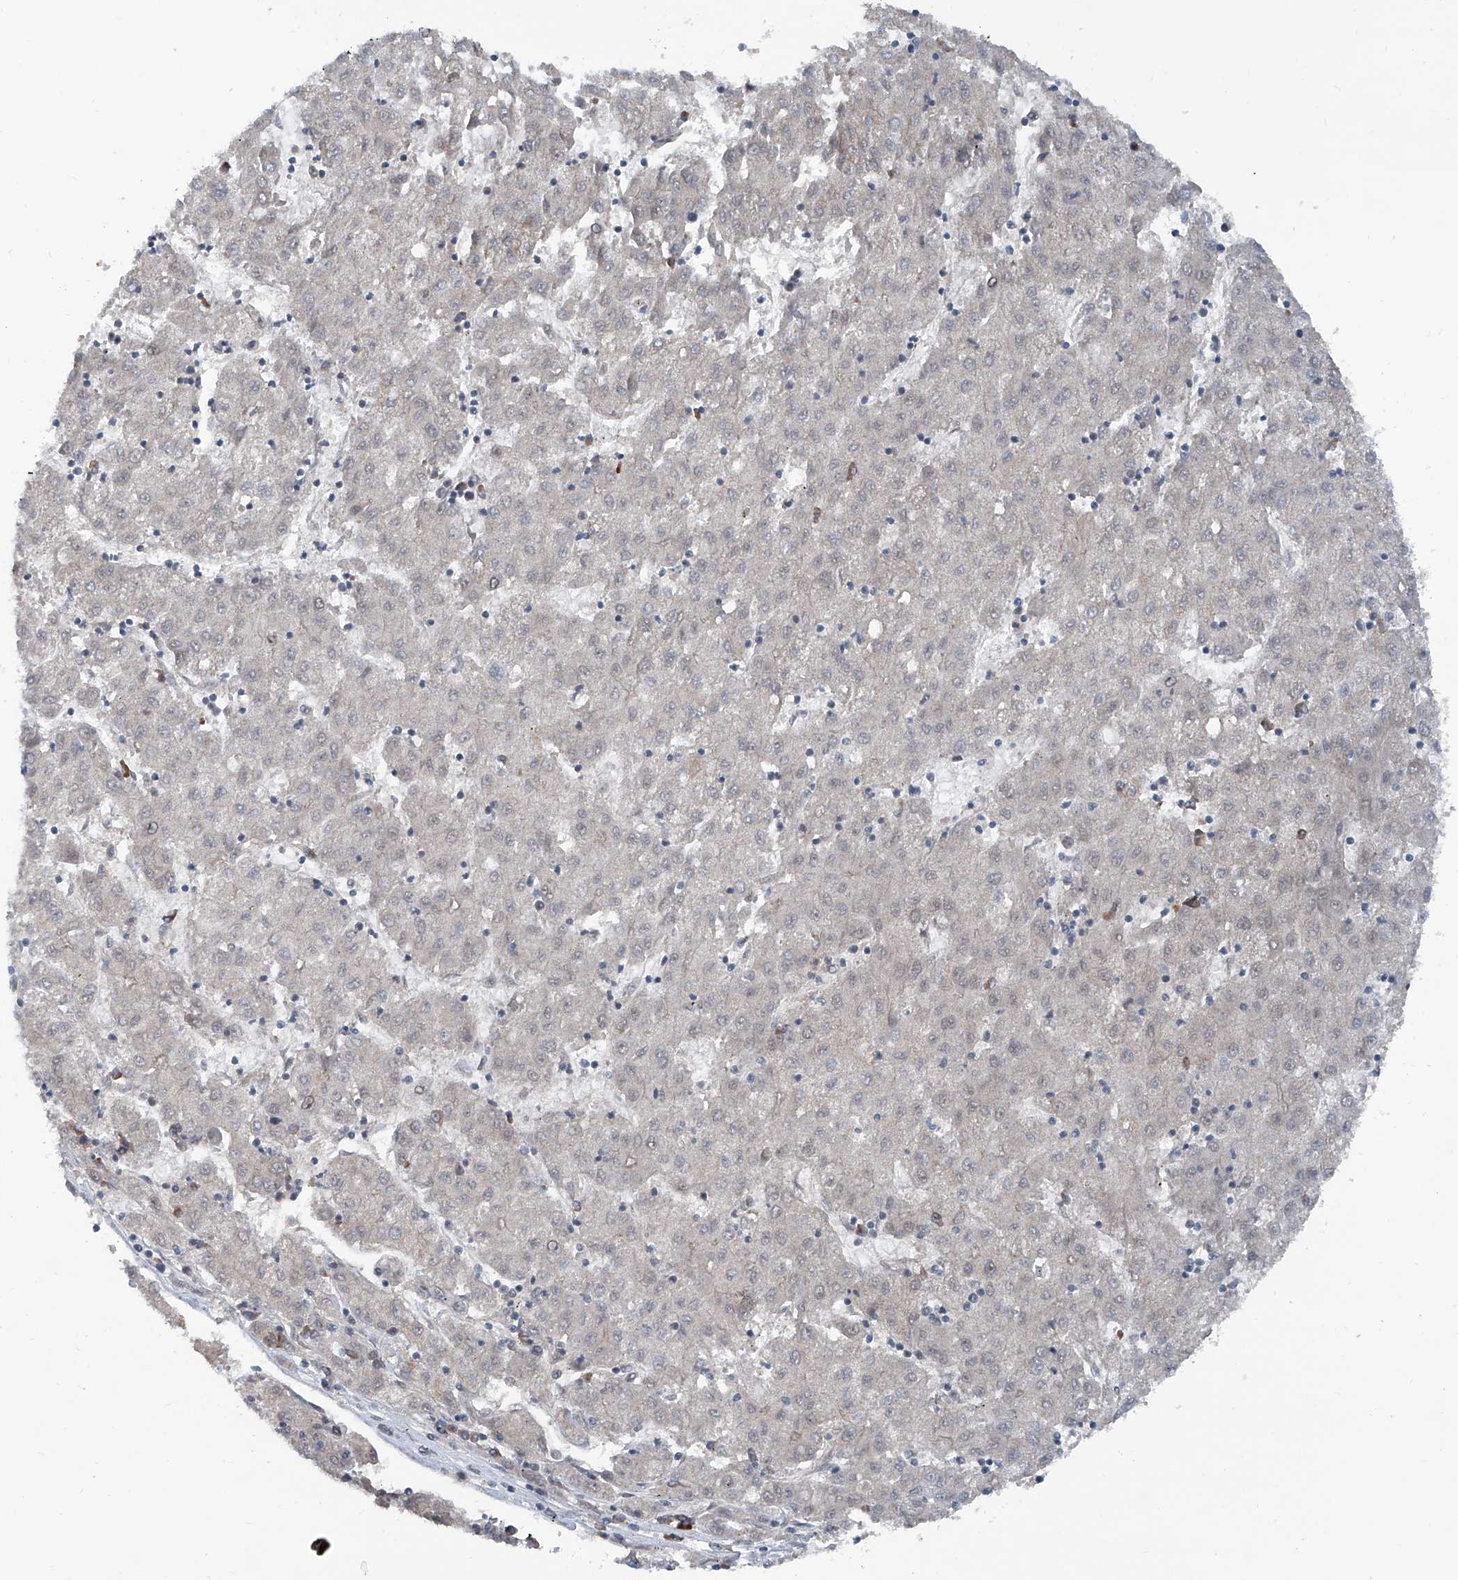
{"staining": {"intensity": "negative", "quantity": "none", "location": "none"}, "tissue": "liver cancer", "cell_type": "Tumor cells", "image_type": "cancer", "snomed": [{"axis": "morphology", "description": "Carcinoma, Hepatocellular, NOS"}, {"axis": "topography", "description": "Liver"}], "caption": "The micrograph demonstrates no significant positivity in tumor cells of hepatocellular carcinoma (liver).", "gene": "COA7", "patient": {"sex": "male", "age": 72}}